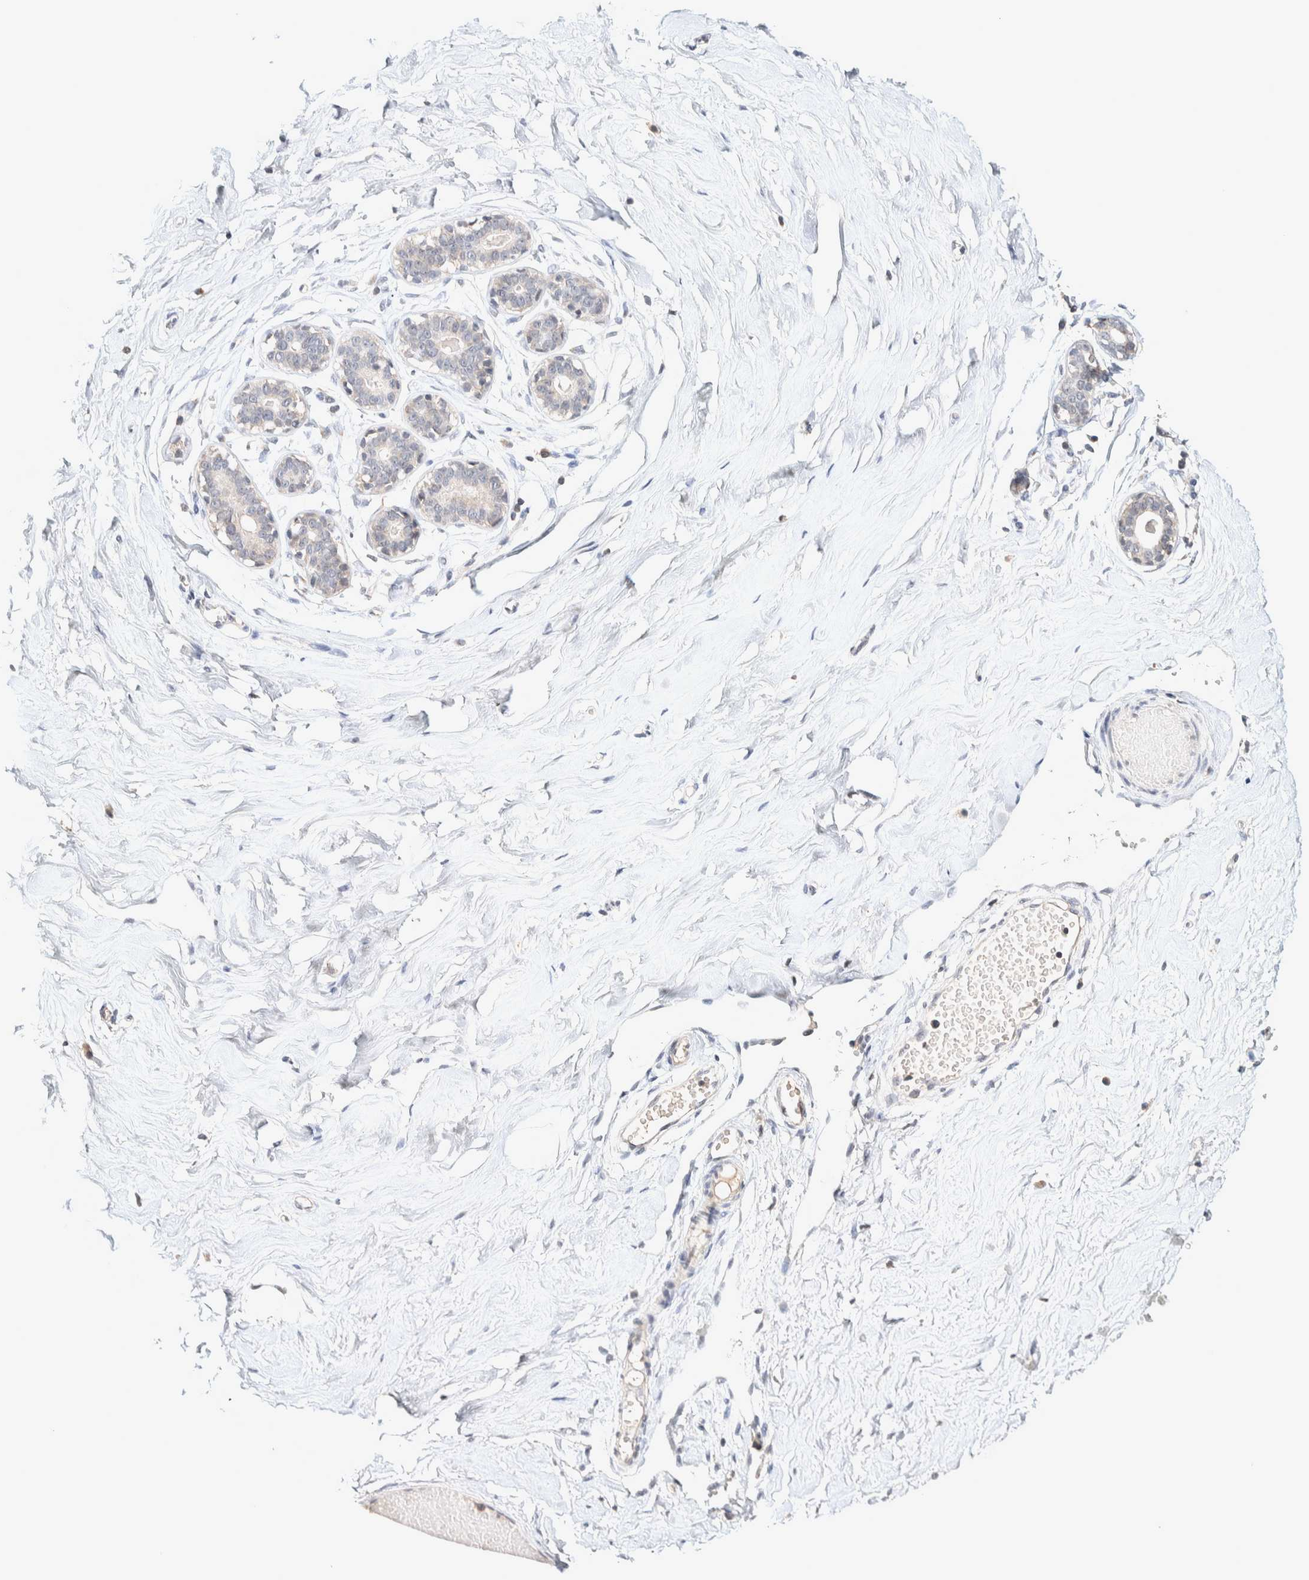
{"staining": {"intensity": "negative", "quantity": "none", "location": "none"}, "tissue": "breast", "cell_type": "Adipocytes", "image_type": "normal", "snomed": [{"axis": "morphology", "description": "Normal tissue, NOS"}, {"axis": "topography", "description": "Breast"}], "caption": "This is an IHC micrograph of unremarkable breast. There is no expression in adipocytes.", "gene": "CRAT", "patient": {"sex": "female", "age": 23}}